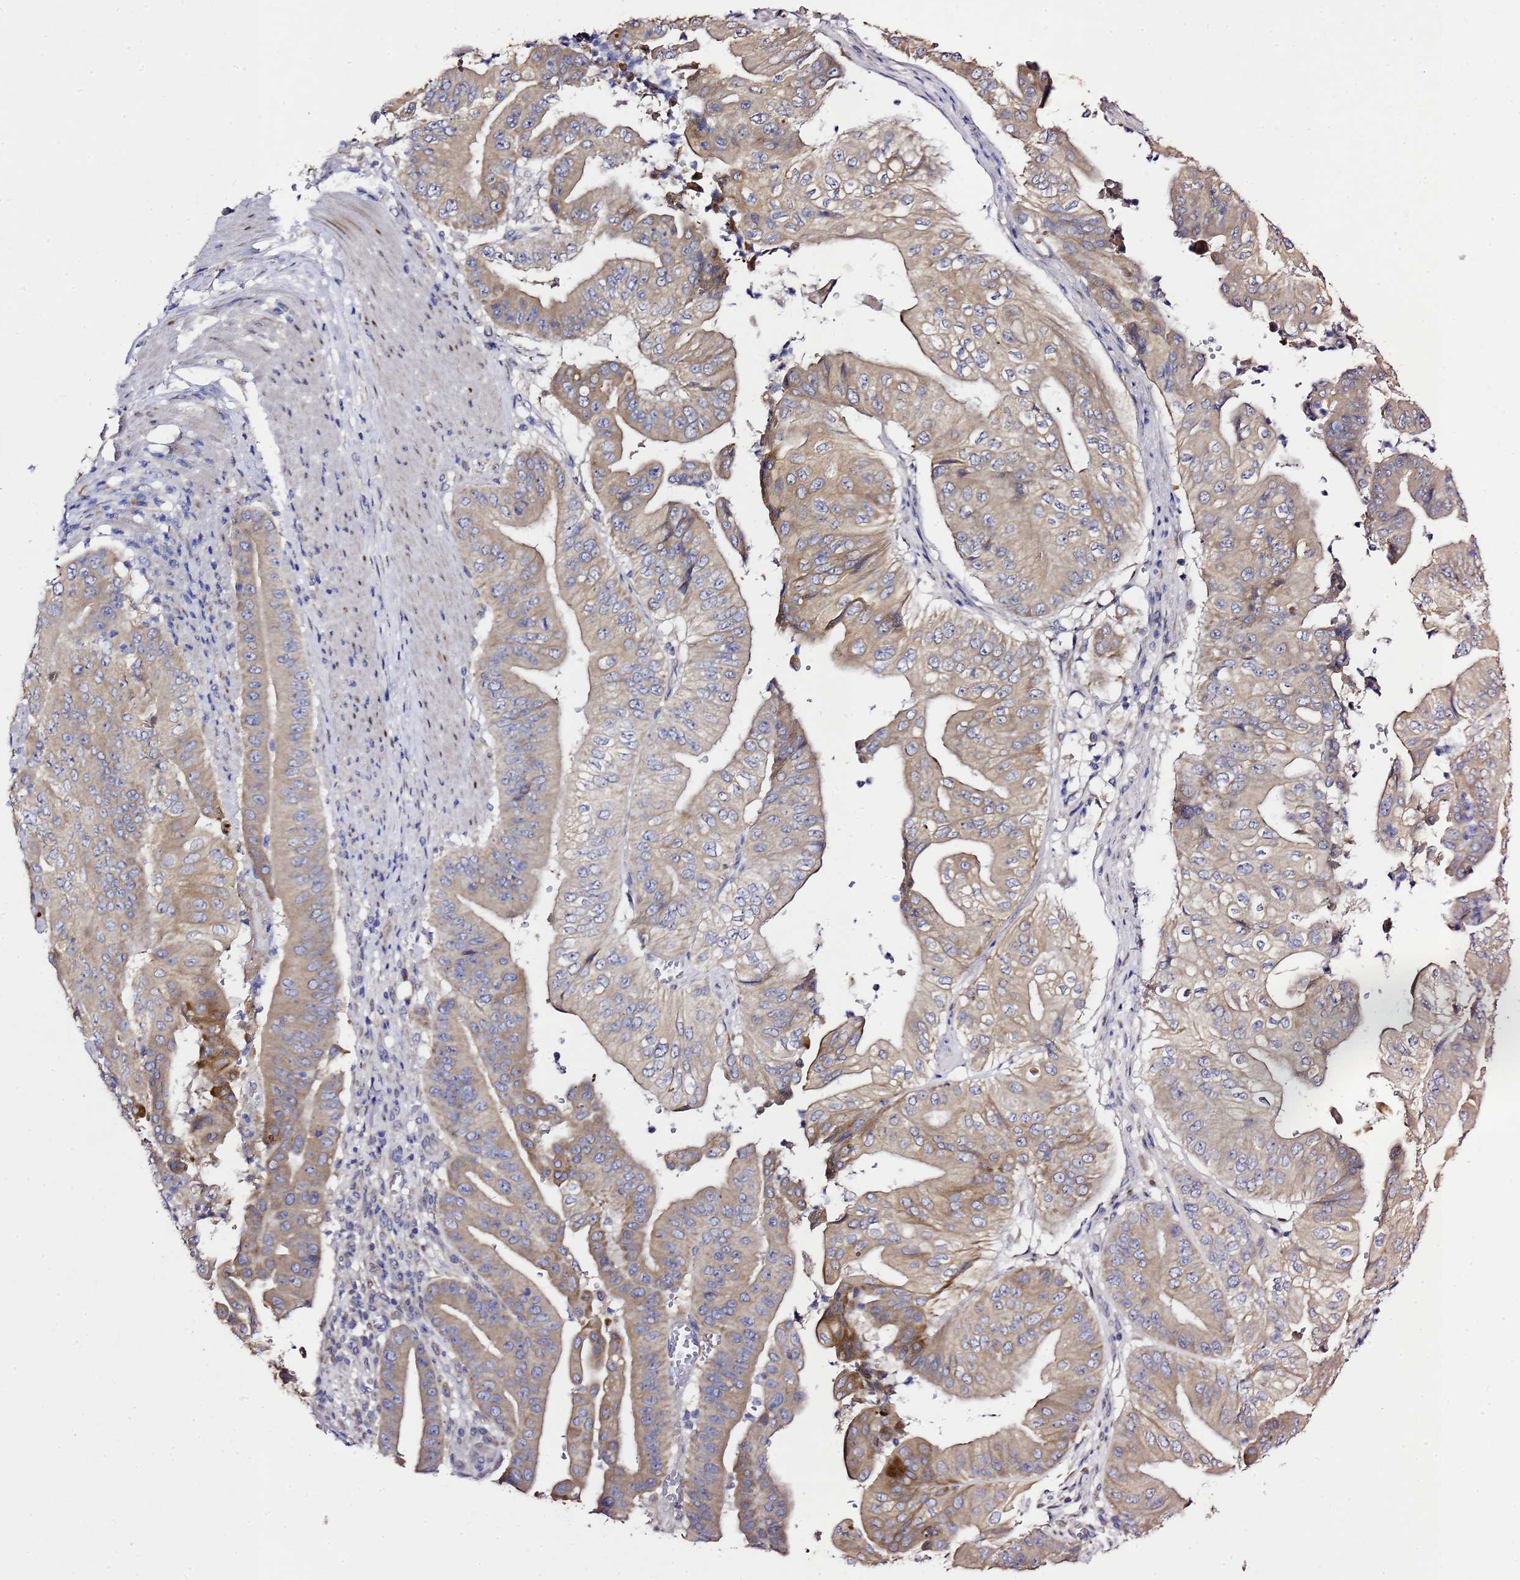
{"staining": {"intensity": "moderate", "quantity": ">75%", "location": "cytoplasmic/membranous"}, "tissue": "pancreatic cancer", "cell_type": "Tumor cells", "image_type": "cancer", "snomed": [{"axis": "morphology", "description": "Adenocarcinoma, NOS"}, {"axis": "topography", "description": "Pancreas"}], "caption": "Pancreatic cancer stained with immunohistochemistry (IHC) demonstrates moderate cytoplasmic/membranous staining in approximately >75% of tumor cells.", "gene": "ALG3", "patient": {"sex": "female", "age": 77}}